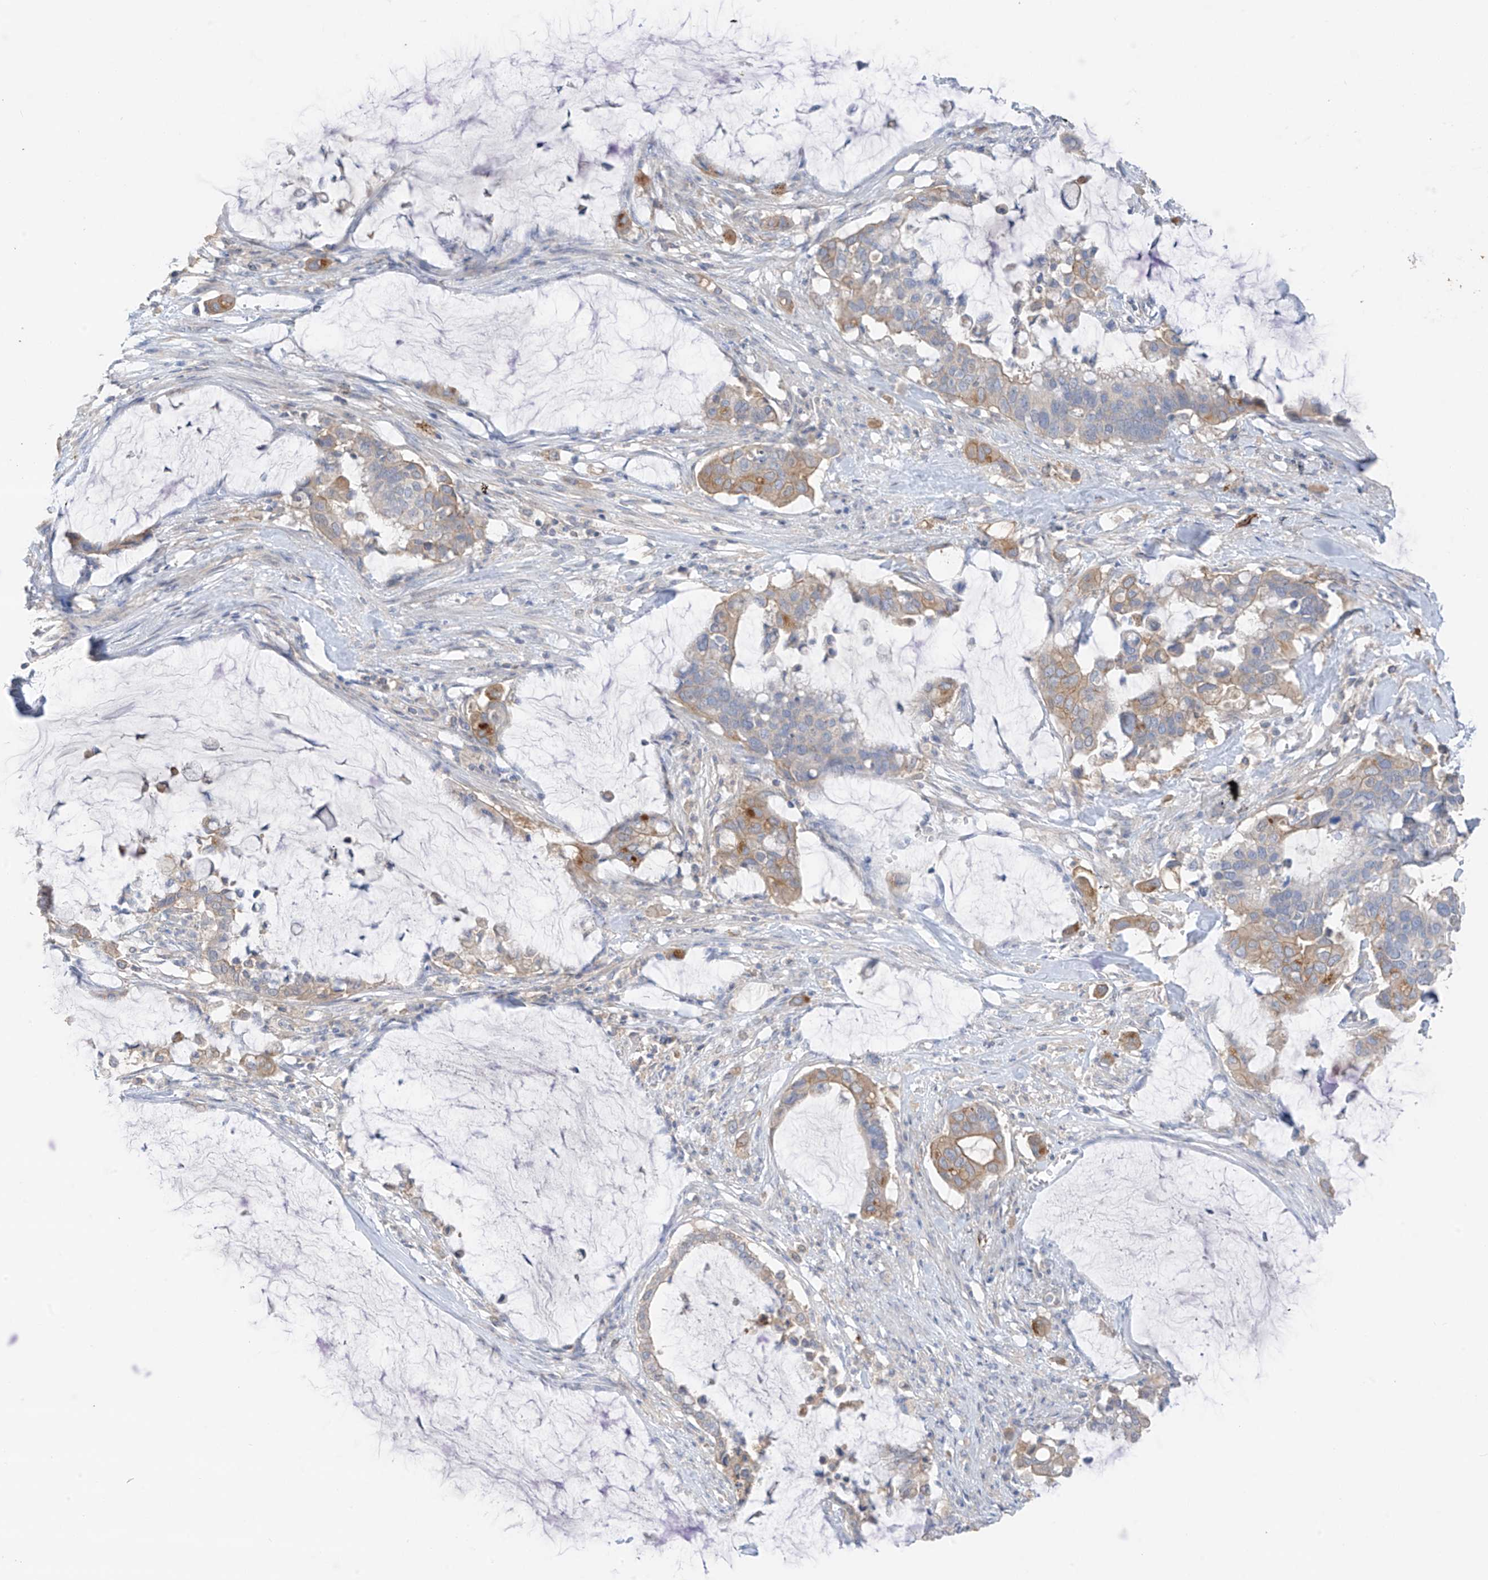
{"staining": {"intensity": "moderate", "quantity": "<25%", "location": "cytoplasmic/membranous"}, "tissue": "pancreatic cancer", "cell_type": "Tumor cells", "image_type": "cancer", "snomed": [{"axis": "morphology", "description": "Adenocarcinoma, NOS"}, {"axis": "topography", "description": "Pancreas"}], "caption": "A high-resolution photomicrograph shows immunohistochemistry staining of adenocarcinoma (pancreatic), which displays moderate cytoplasmic/membranous staining in approximately <25% of tumor cells.", "gene": "CAPN13", "patient": {"sex": "male", "age": 41}}